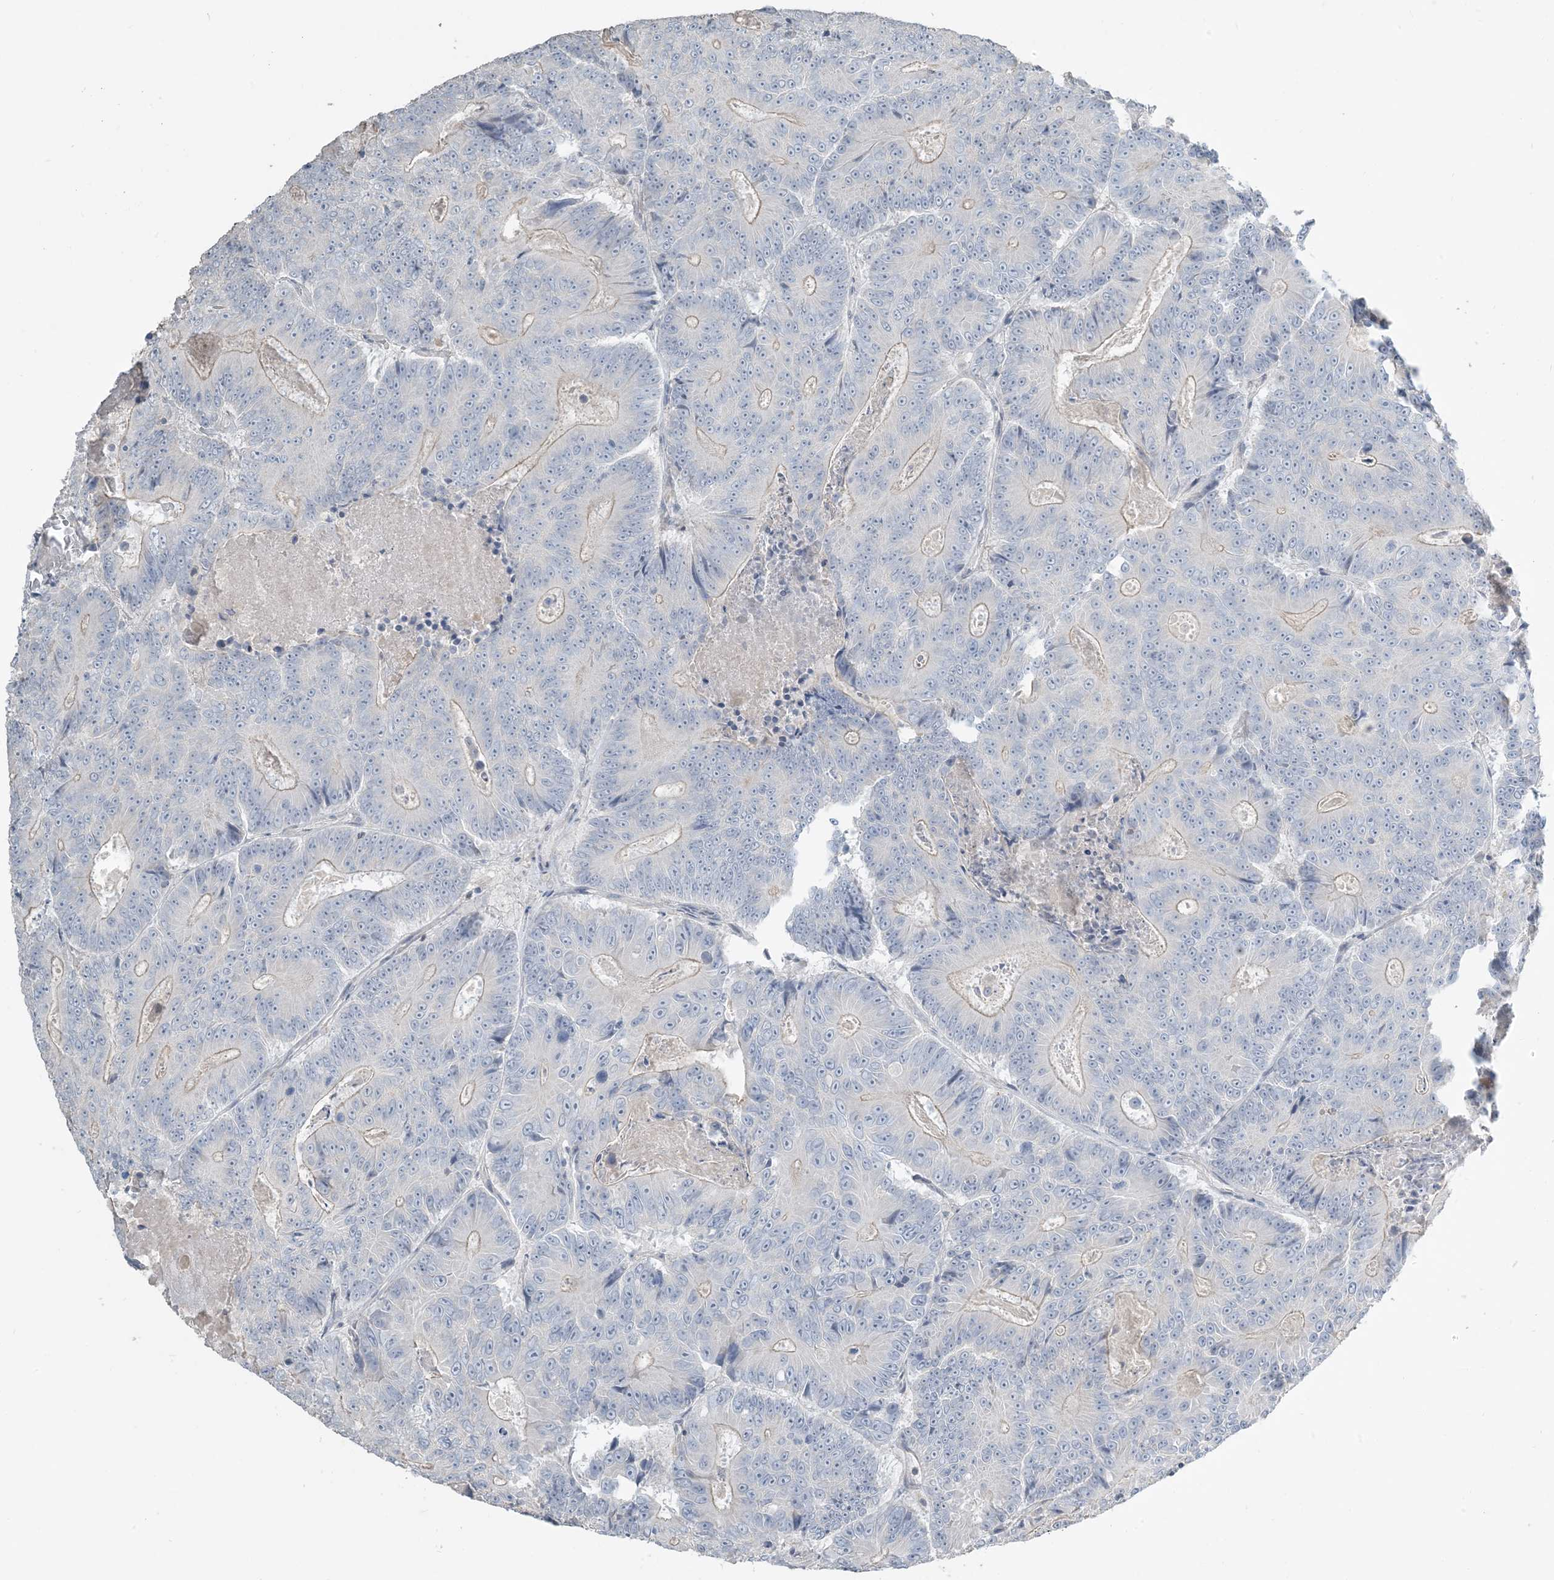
{"staining": {"intensity": "weak", "quantity": "<25%", "location": "cytoplasmic/membranous"}, "tissue": "colorectal cancer", "cell_type": "Tumor cells", "image_type": "cancer", "snomed": [{"axis": "morphology", "description": "Adenocarcinoma, NOS"}, {"axis": "topography", "description": "Colon"}], "caption": "Tumor cells are negative for protein expression in human colorectal adenocarcinoma. (IHC, brightfield microscopy, high magnification).", "gene": "NPHS2", "patient": {"sex": "male", "age": 83}}